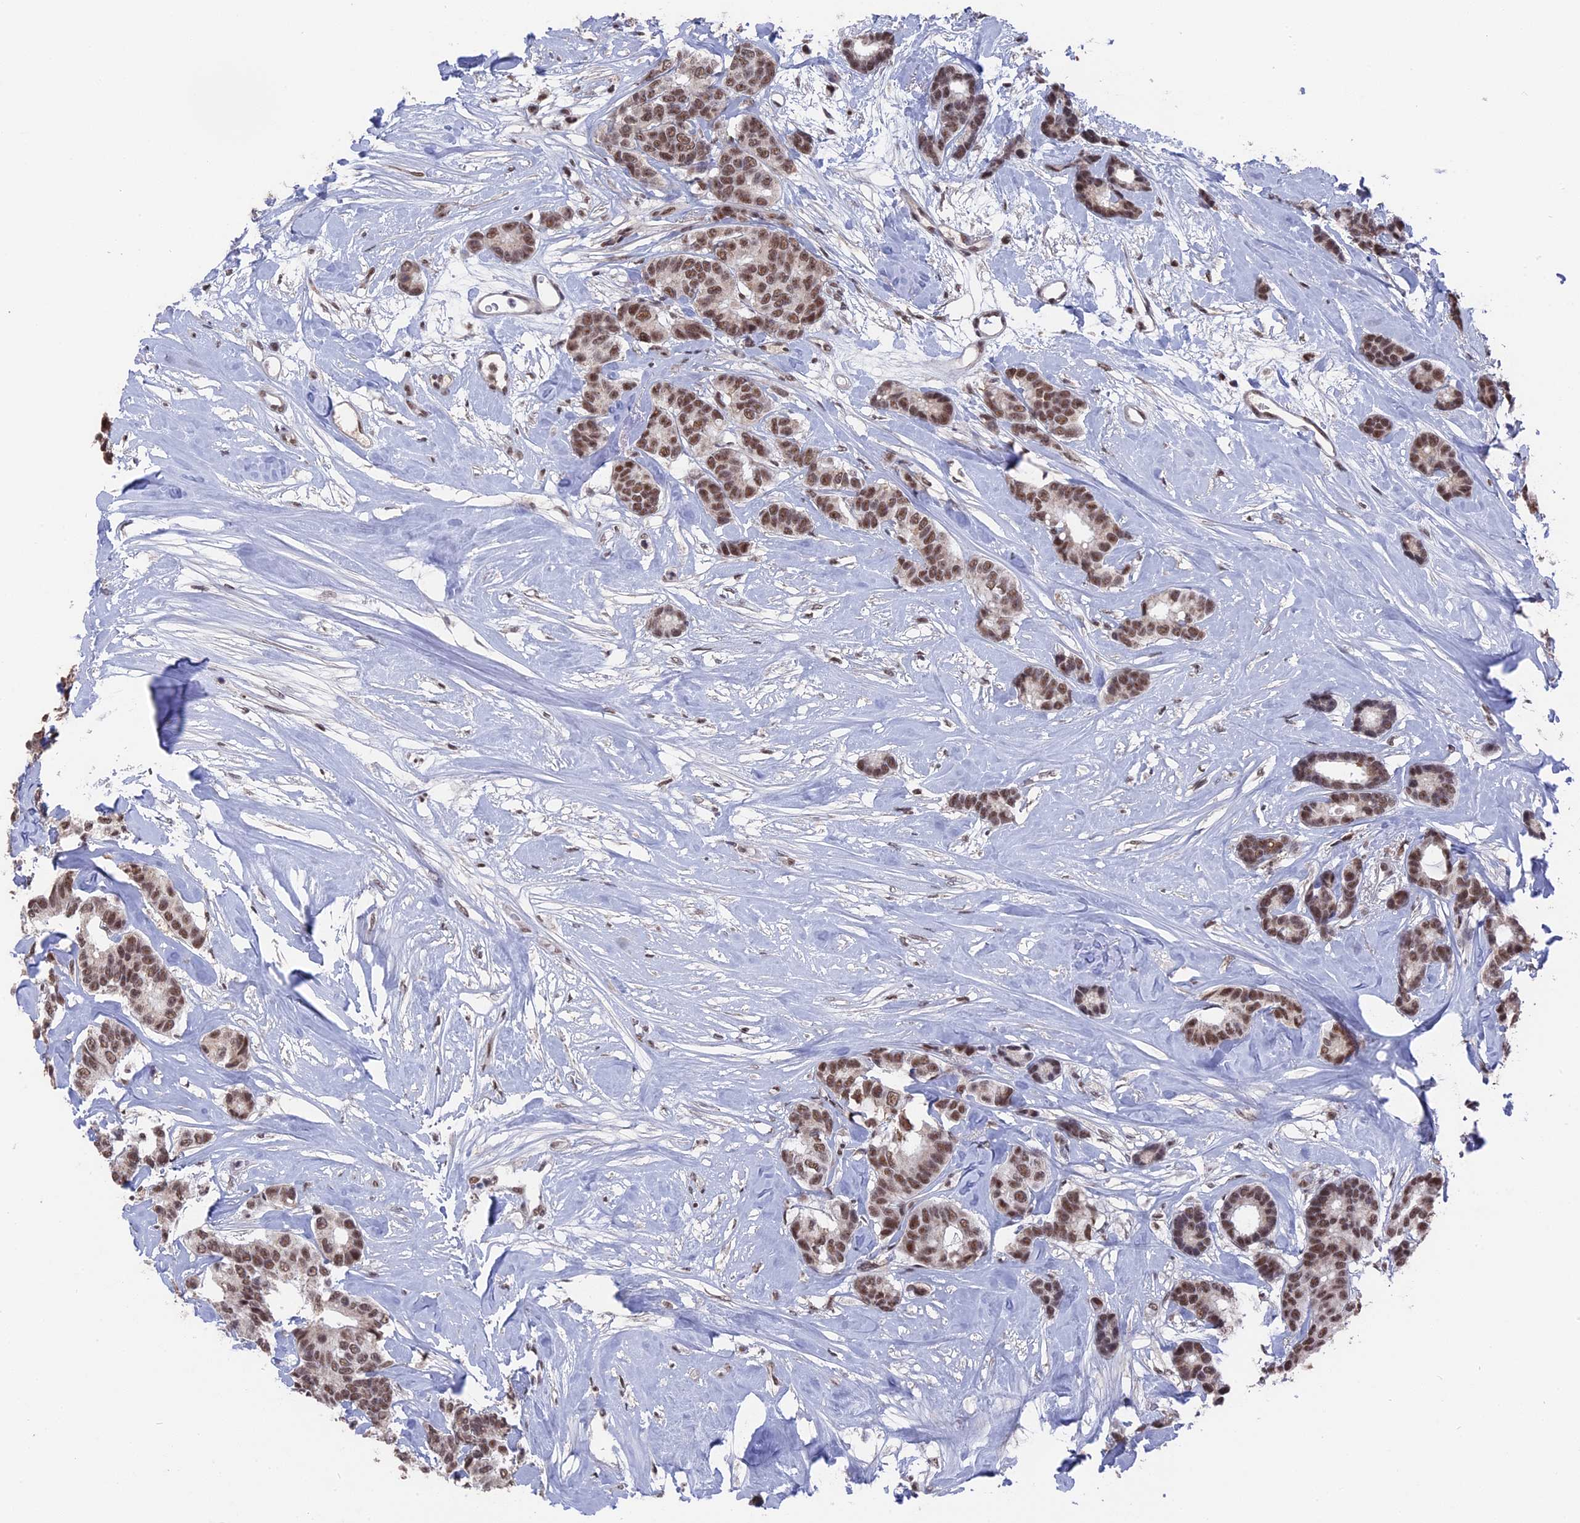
{"staining": {"intensity": "moderate", "quantity": ">75%", "location": "nuclear"}, "tissue": "breast cancer", "cell_type": "Tumor cells", "image_type": "cancer", "snomed": [{"axis": "morphology", "description": "Duct carcinoma"}, {"axis": "topography", "description": "Breast"}], "caption": "Protein expression by immunohistochemistry (IHC) shows moderate nuclear staining in approximately >75% of tumor cells in breast infiltrating ductal carcinoma.", "gene": "SF3A2", "patient": {"sex": "female", "age": 87}}